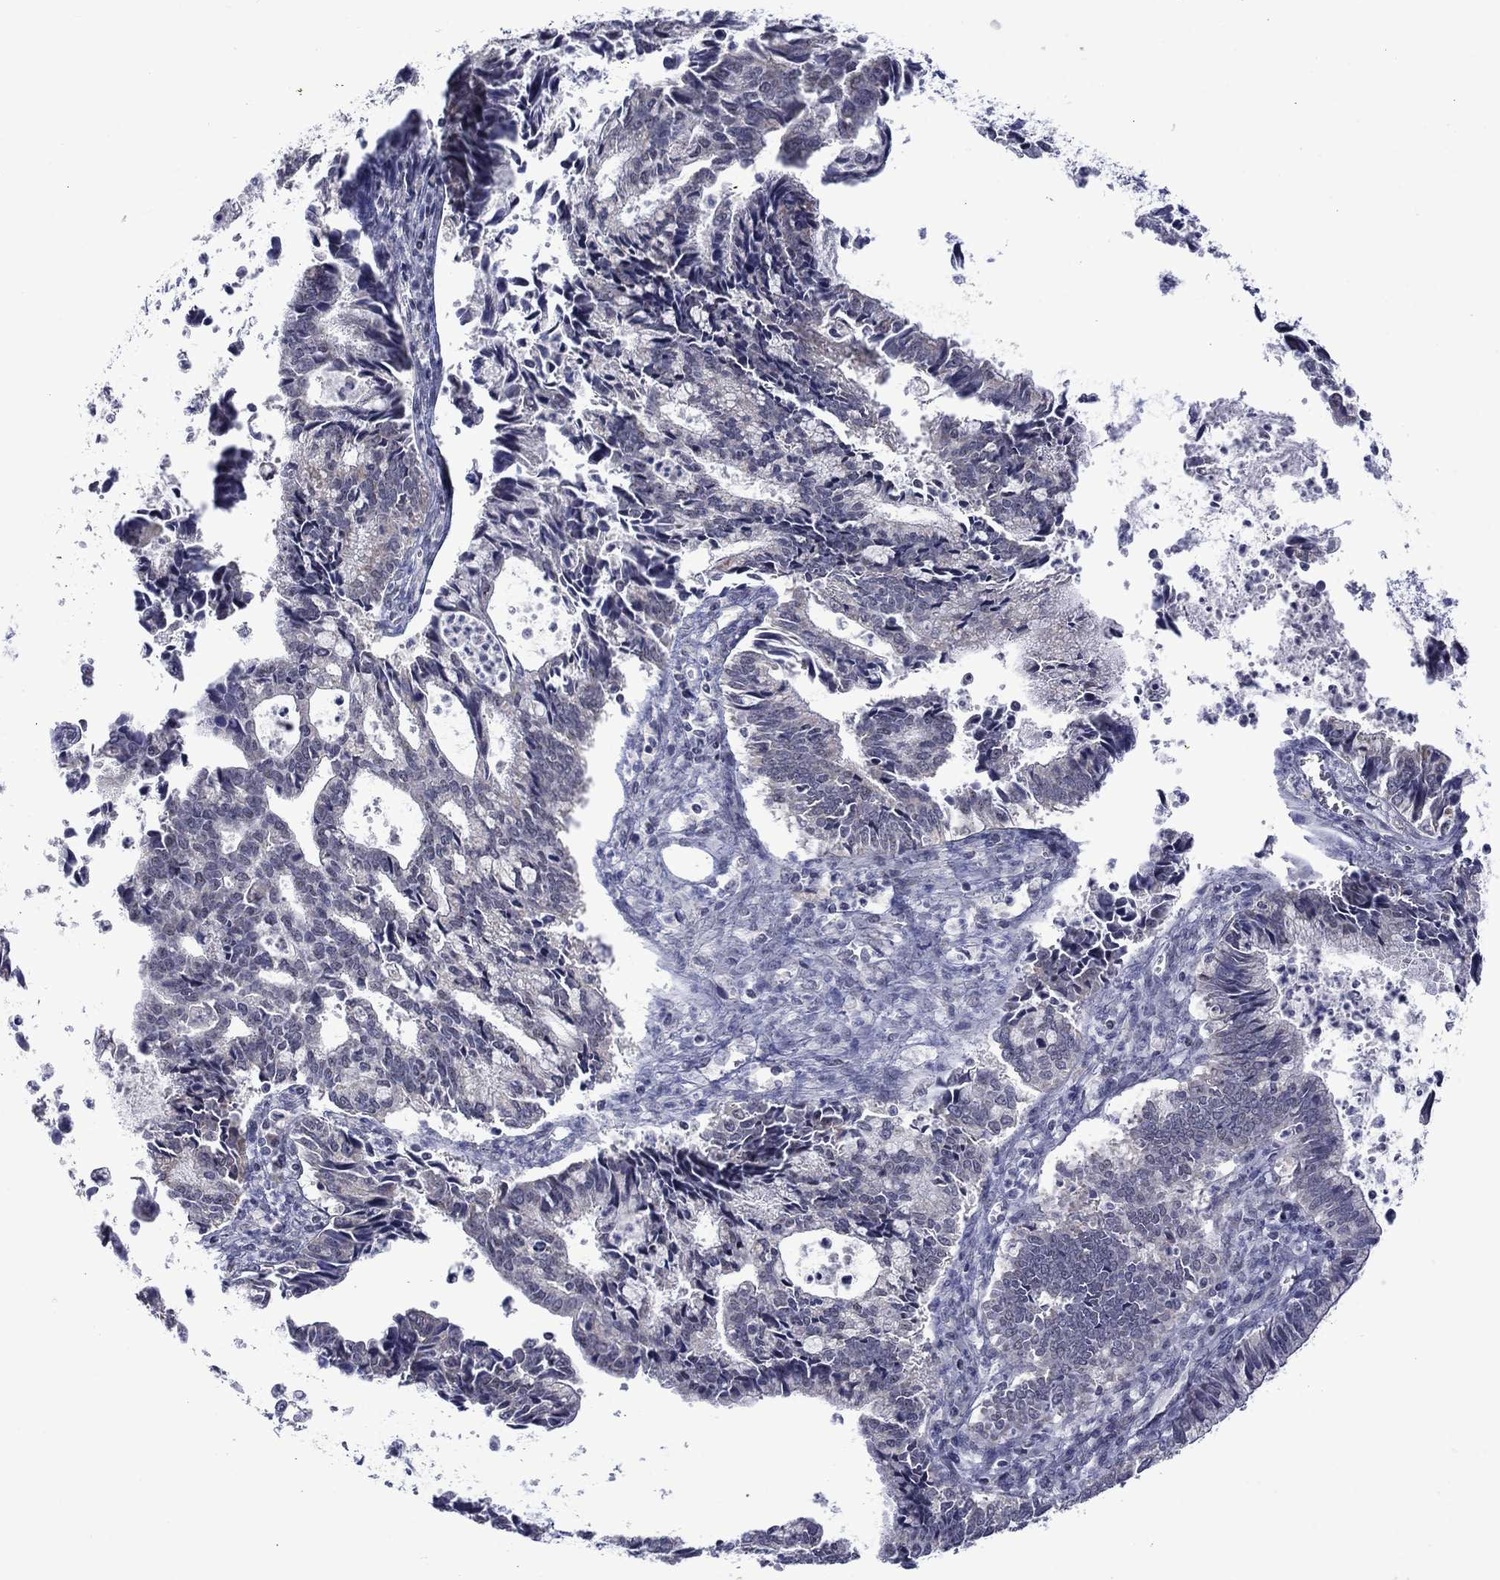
{"staining": {"intensity": "negative", "quantity": "none", "location": "none"}, "tissue": "cervical cancer", "cell_type": "Tumor cells", "image_type": "cancer", "snomed": [{"axis": "morphology", "description": "Adenocarcinoma, NOS"}, {"axis": "topography", "description": "Cervix"}], "caption": "Cervical cancer (adenocarcinoma) was stained to show a protein in brown. There is no significant staining in tumor cells. The staining was performed using DAB to visualize the protein expression in brown, while the nuclei were stained in blue with hematoxylin (Magnification: 20x).", "gene": "KCNJ16", "patient": {"sex": "female", "age": 42}}